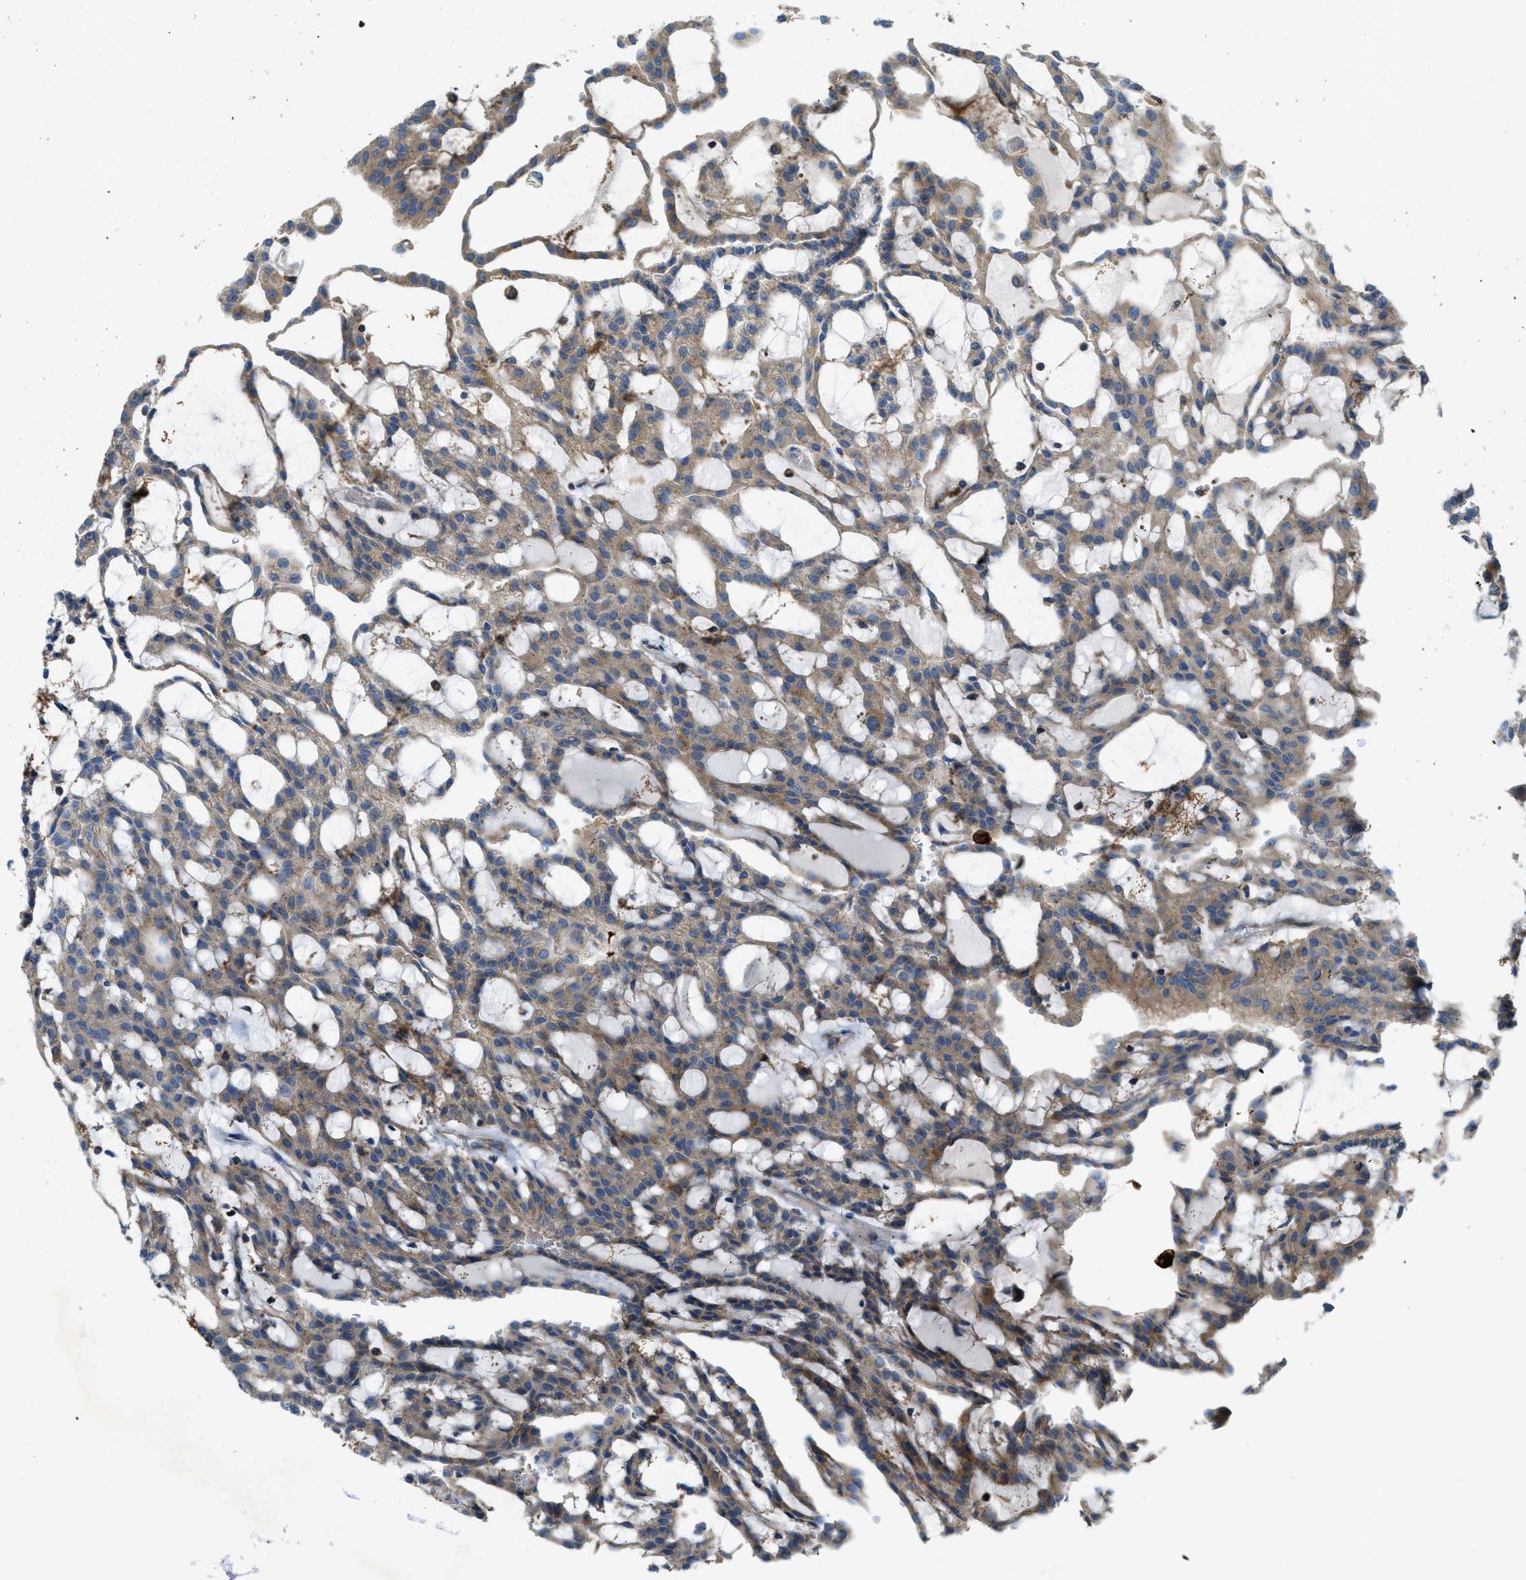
{"staining": {"intensity": "moderate", "quantity": ">75%", "location": "cytoplasmic/membranous"}, "tissue": "renal cancer", "cell_type": "Tumor cells", "image_type": "cancer", "snomed": [{"axis": "morphology", "description": "Adenocarcinoma, NOS"}, {"axis": "topography", "description": "Kidney"}], "caption": "Protein staining of renal adenocarcinoma tissue displays moderate cytoplasmic/membranous expression in approximately >75% of tumor cells.", "gene": "RFFL", "patient": {"sex": "male", "age": 63}}